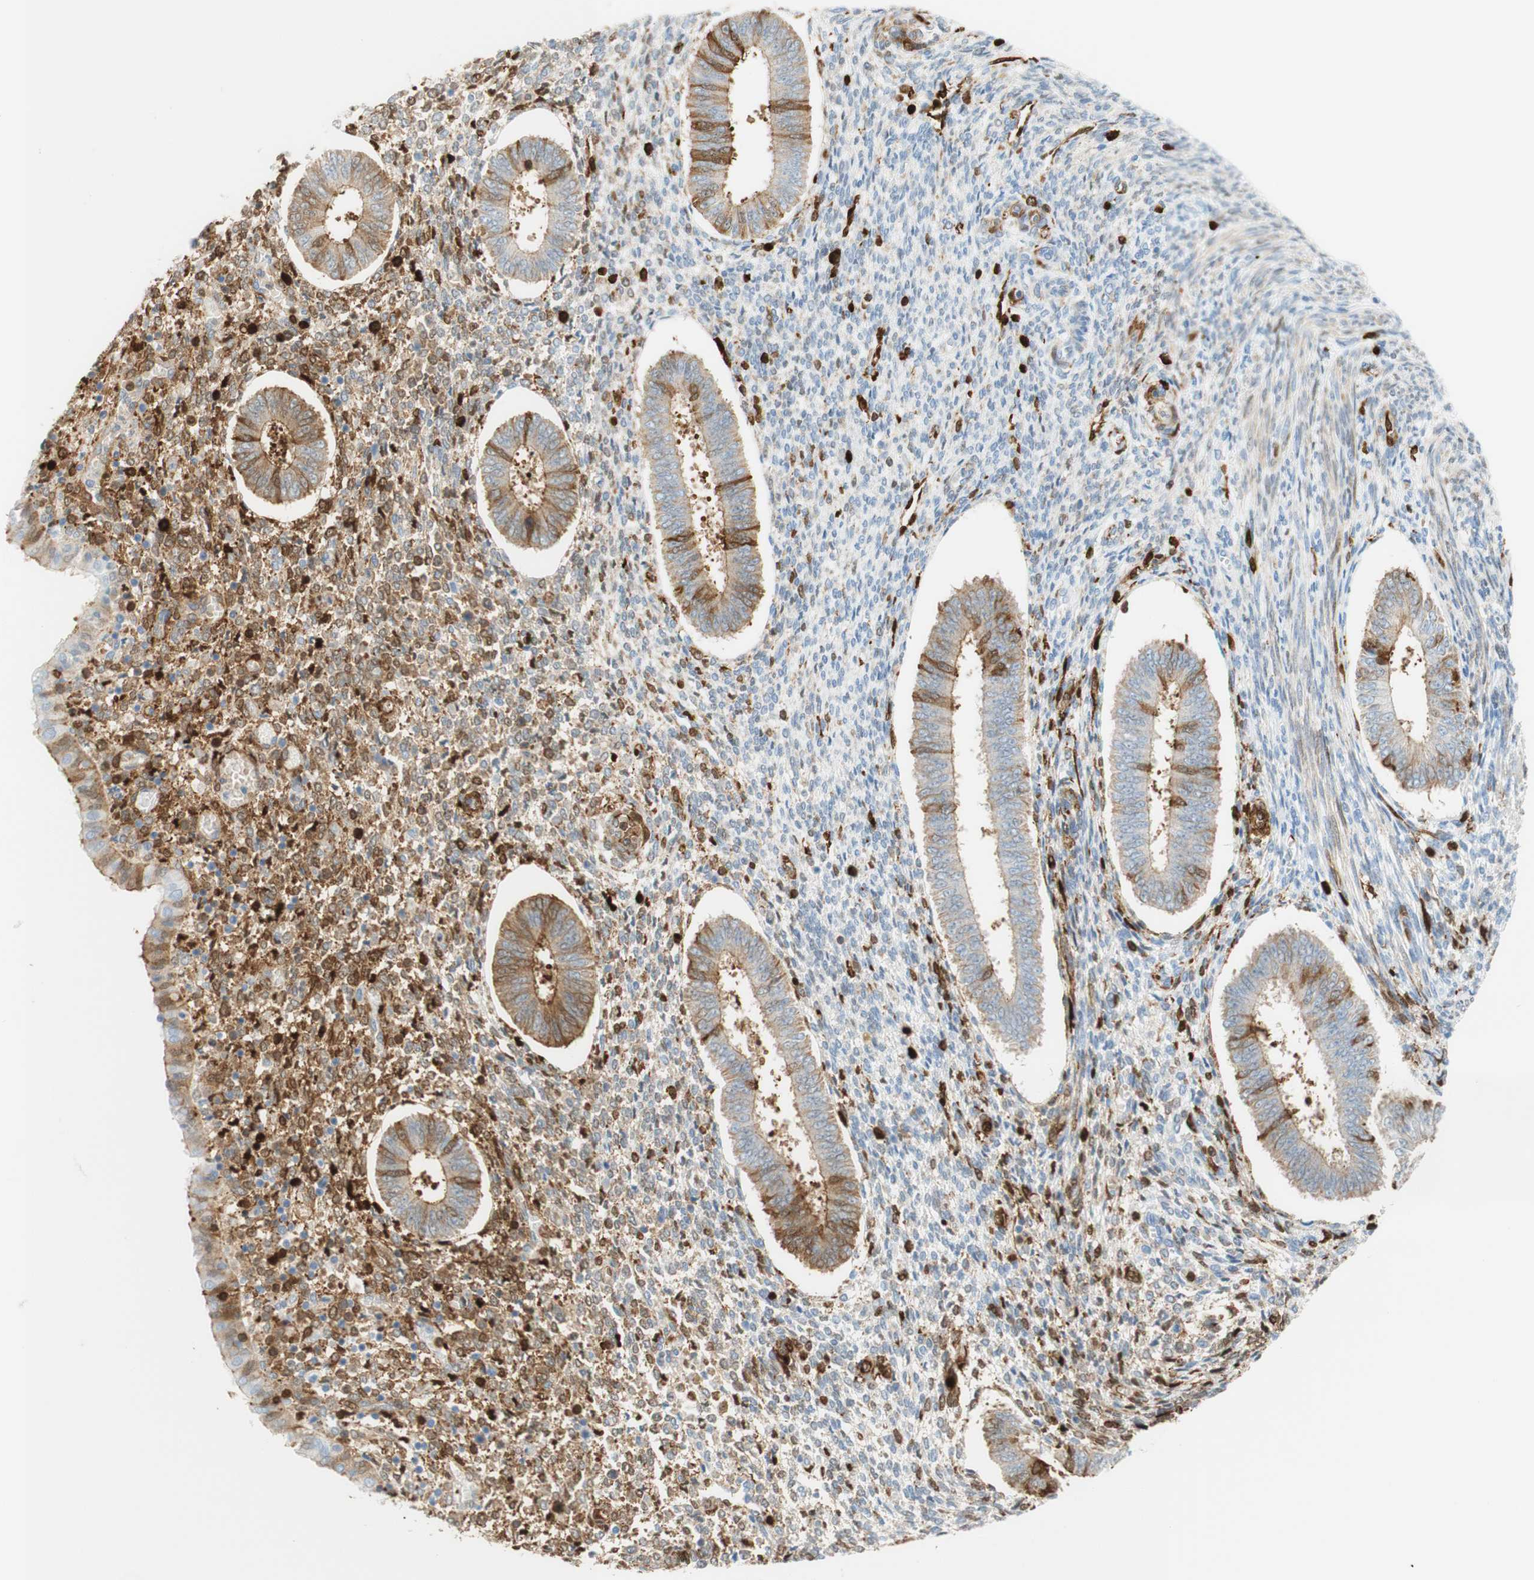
{"staining": {"intensity": "negative", "quantity": "none", "location": "none"}, "tissue": "endometrium", "cell_type": "Cells in endometrial stroma", "image_type": "normal", "snomed": [{"axis": "morphology", "description": "Normal tissue, NOS"}, {"axis": "topography", "description": "Endometrium"}], "caption": "IHC of unremarkable human endometrium reveals no staining in cells in endometrial stroma.", "gene": "STMN1", "patient": {"sex": "female", "age": 35}}